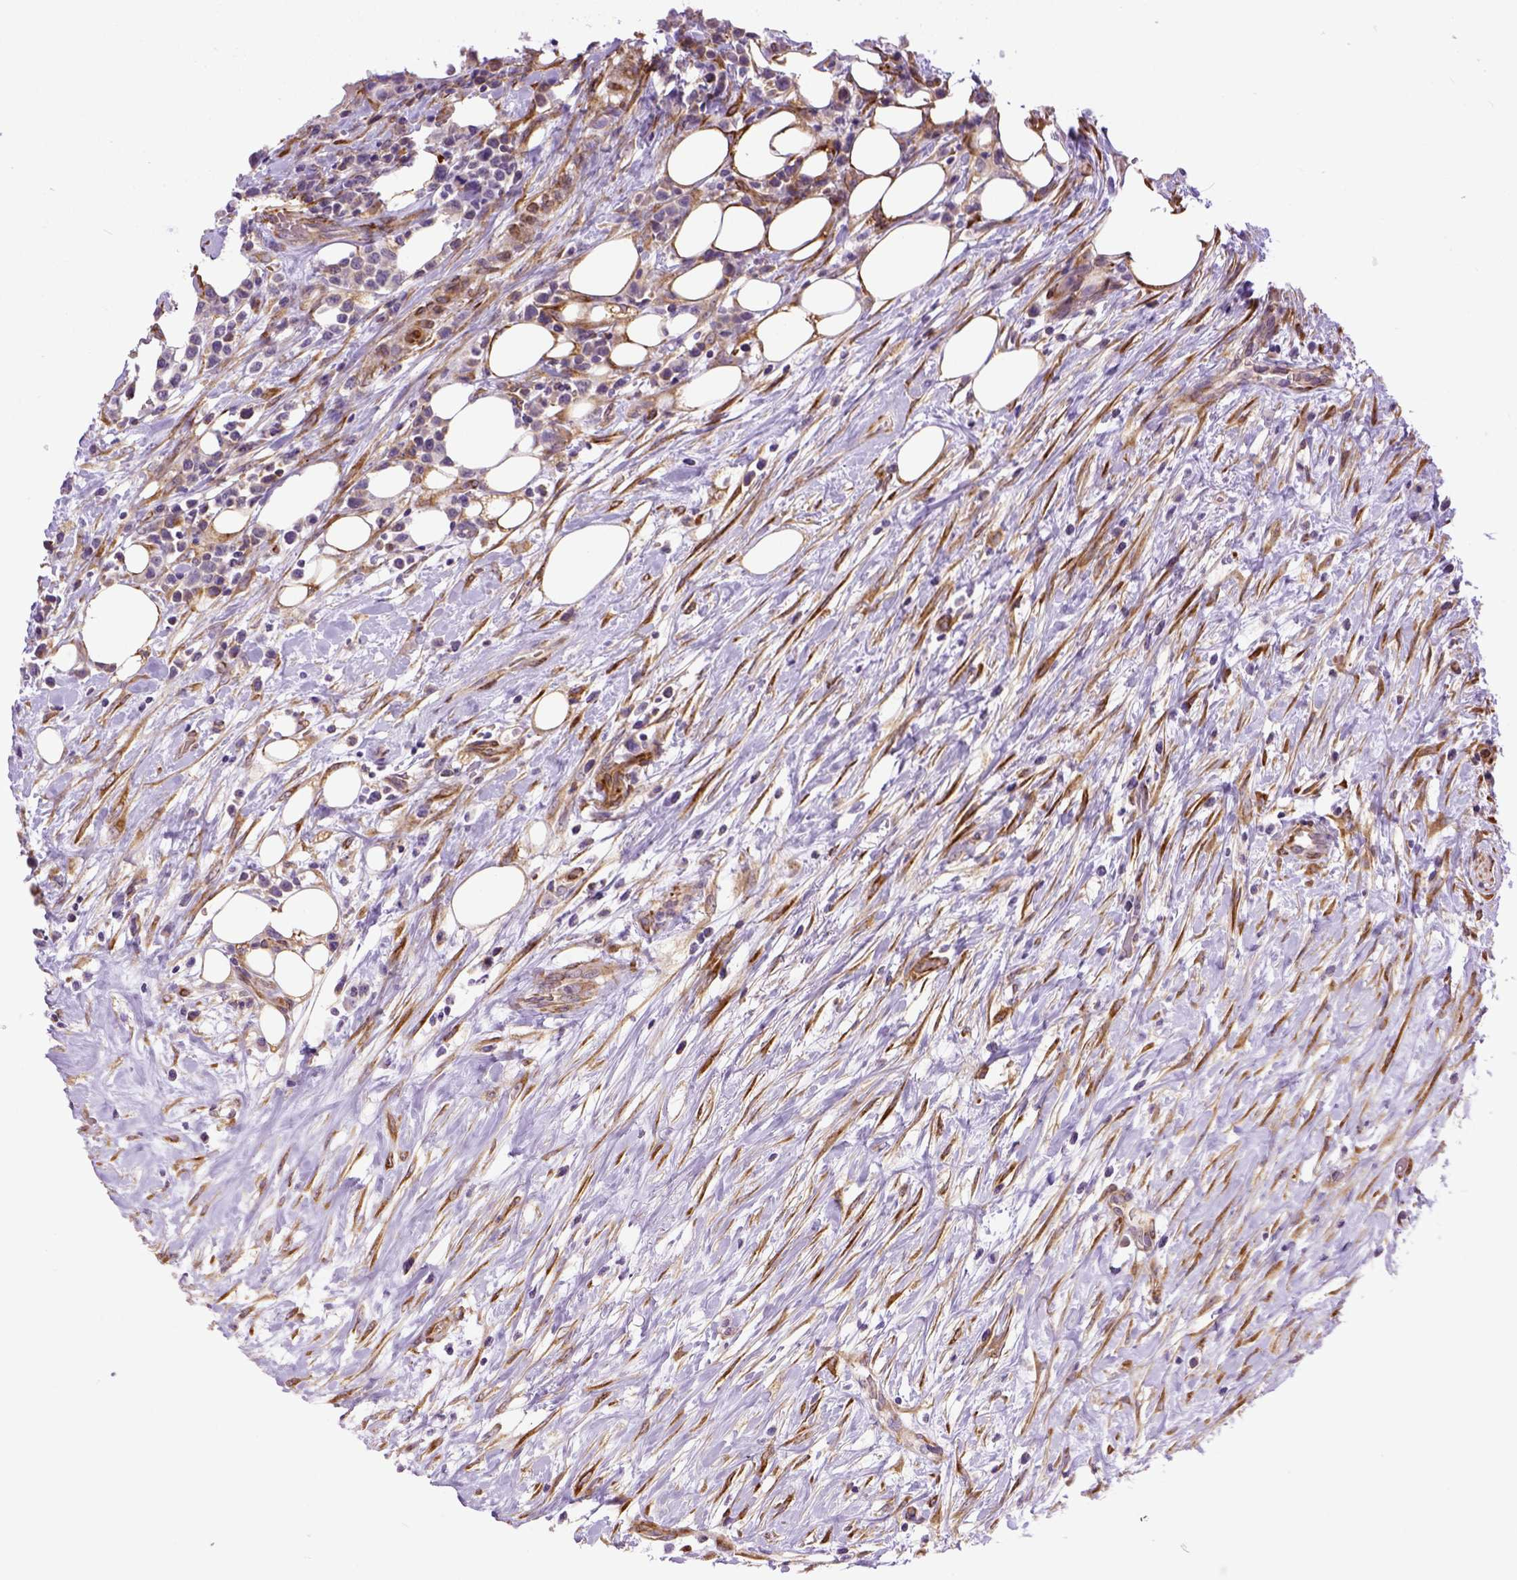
{"staining": {"intensity": "negative", "quantity": "none", "location": "none"}, "tissue": "lymphoma", "cell_type": "Tumor cells", "image_type": "cancer", "snomed": [{"axis": "morphology", "description": "Malignant lymphoma, non-Hodgkin's type, High grade"}, {"axis": "topography", "description": "Soft tissue"}], "caption": "This is a micrograph of IHC staining of lymphoma, which shows no positivity in tumor cells.", "gene": "KAZN", "patient": {"sex": "female", "age": 56}}